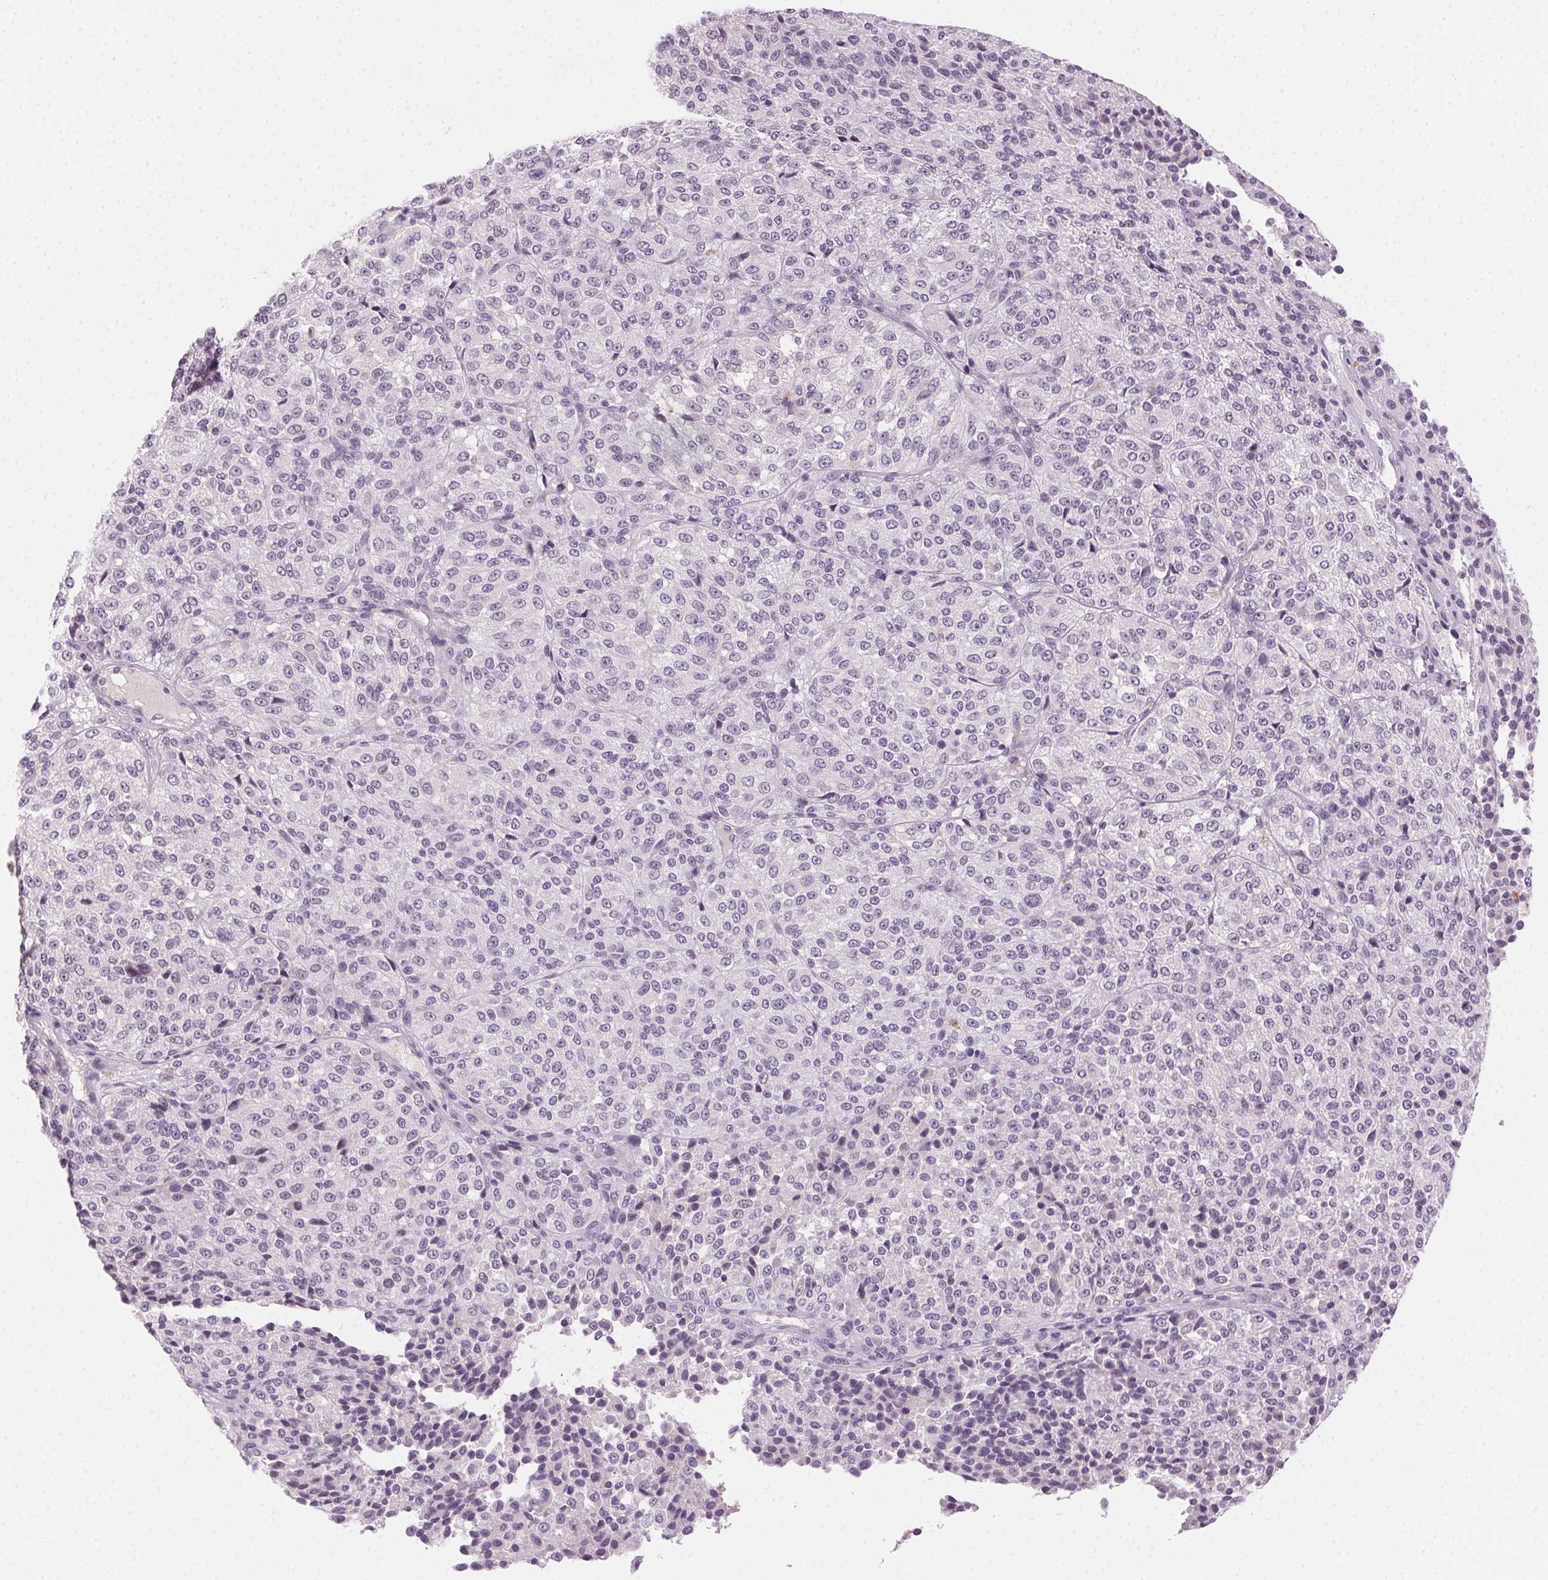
{"staining": {"intensity": "negative", "quantity": "none", "location": "none"}, "tissue": "melanoma", "cell_type": "Tumor cells", "image_type": "cancer", "snomed": [{"axis": "morphology", "description": "Malignant melanoma, Metastatic site"}, {"axis": "topography", "description": "Brain"}], "caption": "A micrograph of melanoma stained for a protein reveals no brown staining in tumor cells. Nuclei are stained in blue.", "gene": "HSF5", "patient": {"sex": "female", "age": 56}}